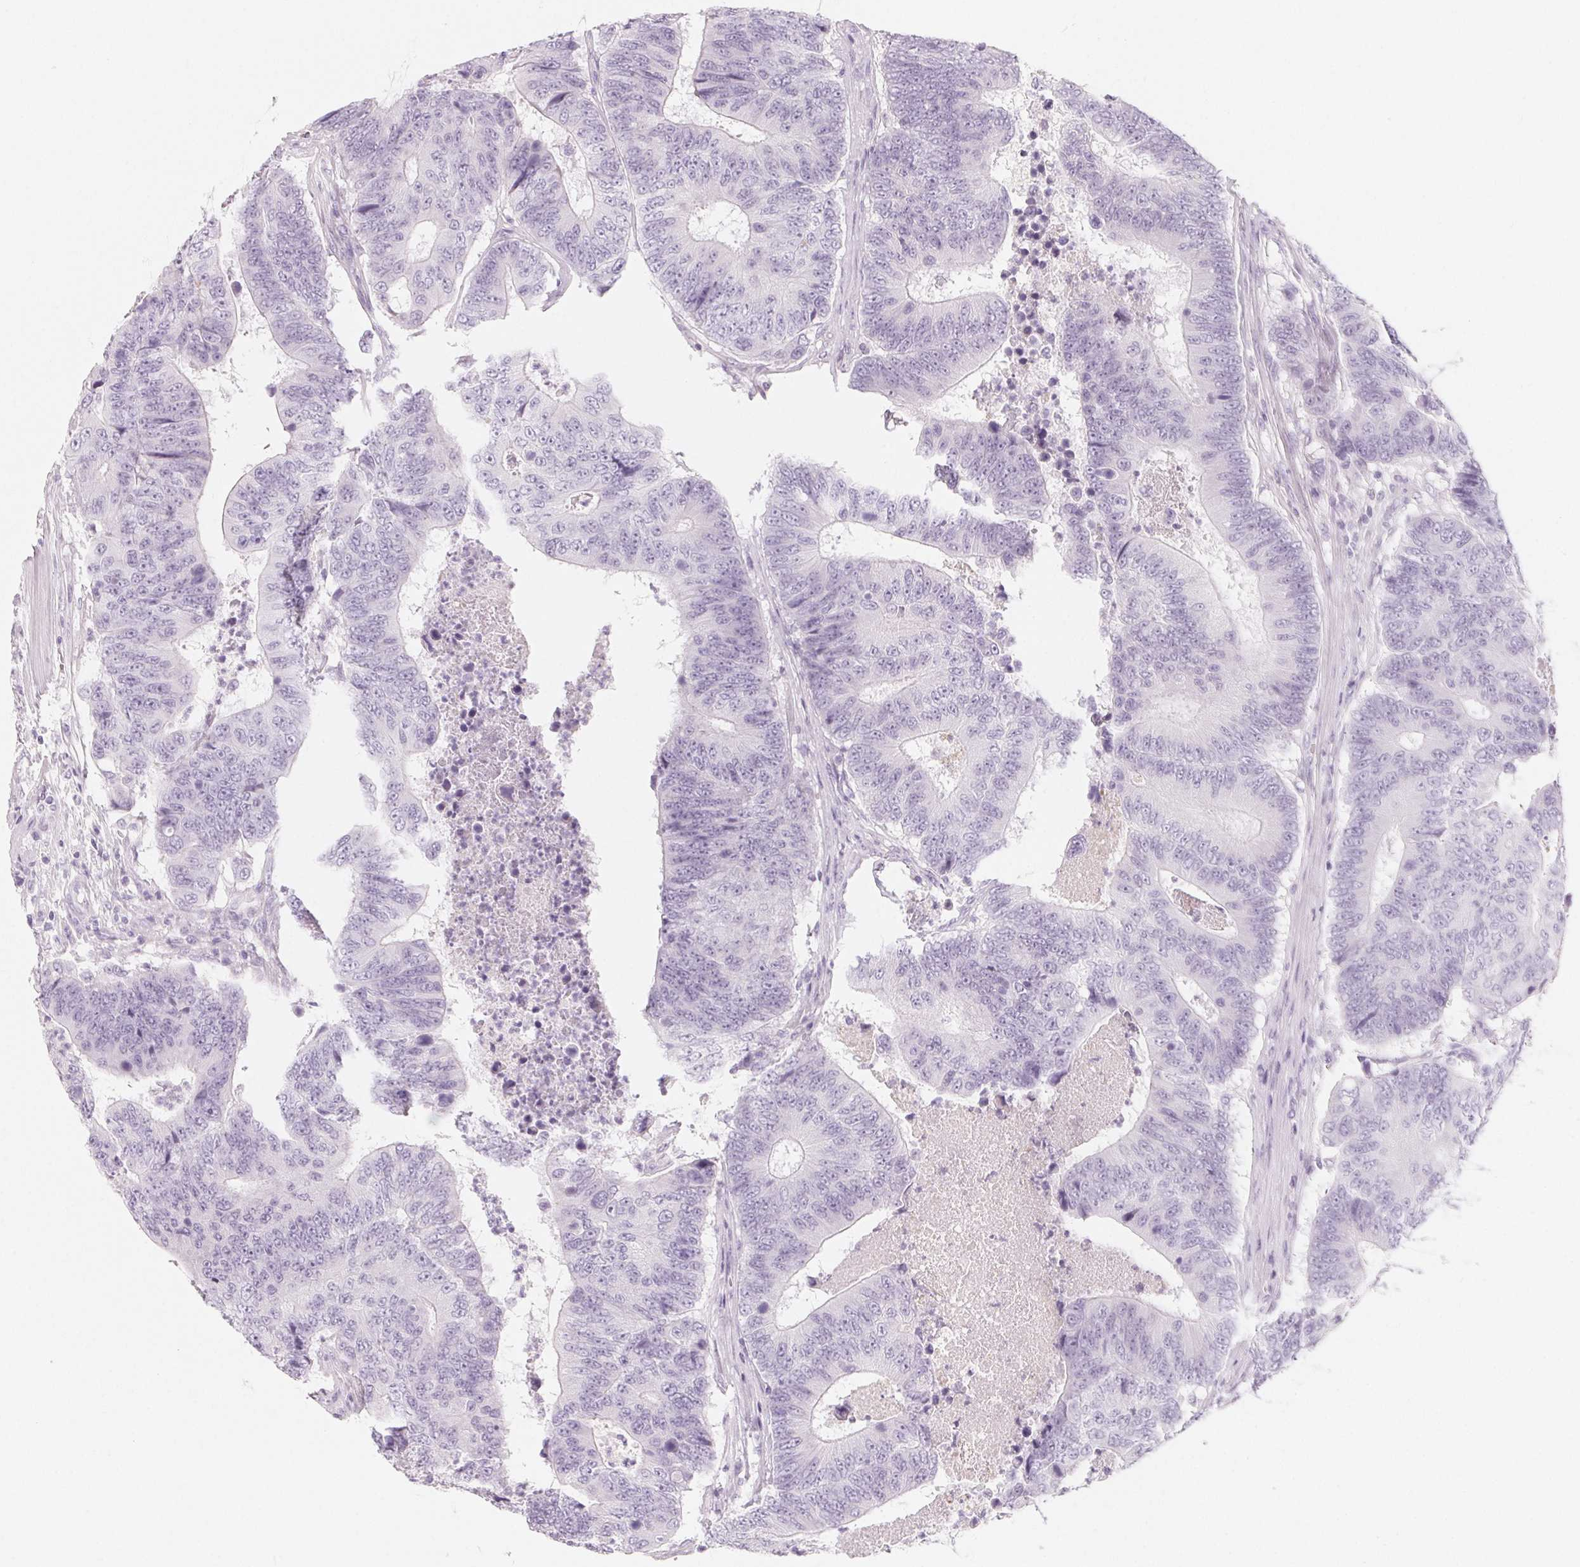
{"staining": {"intensity": "negative", "quantity": "none", "location": "none"}, "tissue": "colorectal cancer", "cell_type": "Tumor cells", "image_type": "cancer", "snomed": [{"axis": "morphology", "description": "Adenocarcinoma, NOS"}, {"axis": "topography", "description": "Colon"}], "caption": "Photomicrograph shows no significant protein expression in tumor cells of adenocarcinoma (colorectal).", "gene": "SH3GL2", "patient": {"sex": "female", "age": 48}}